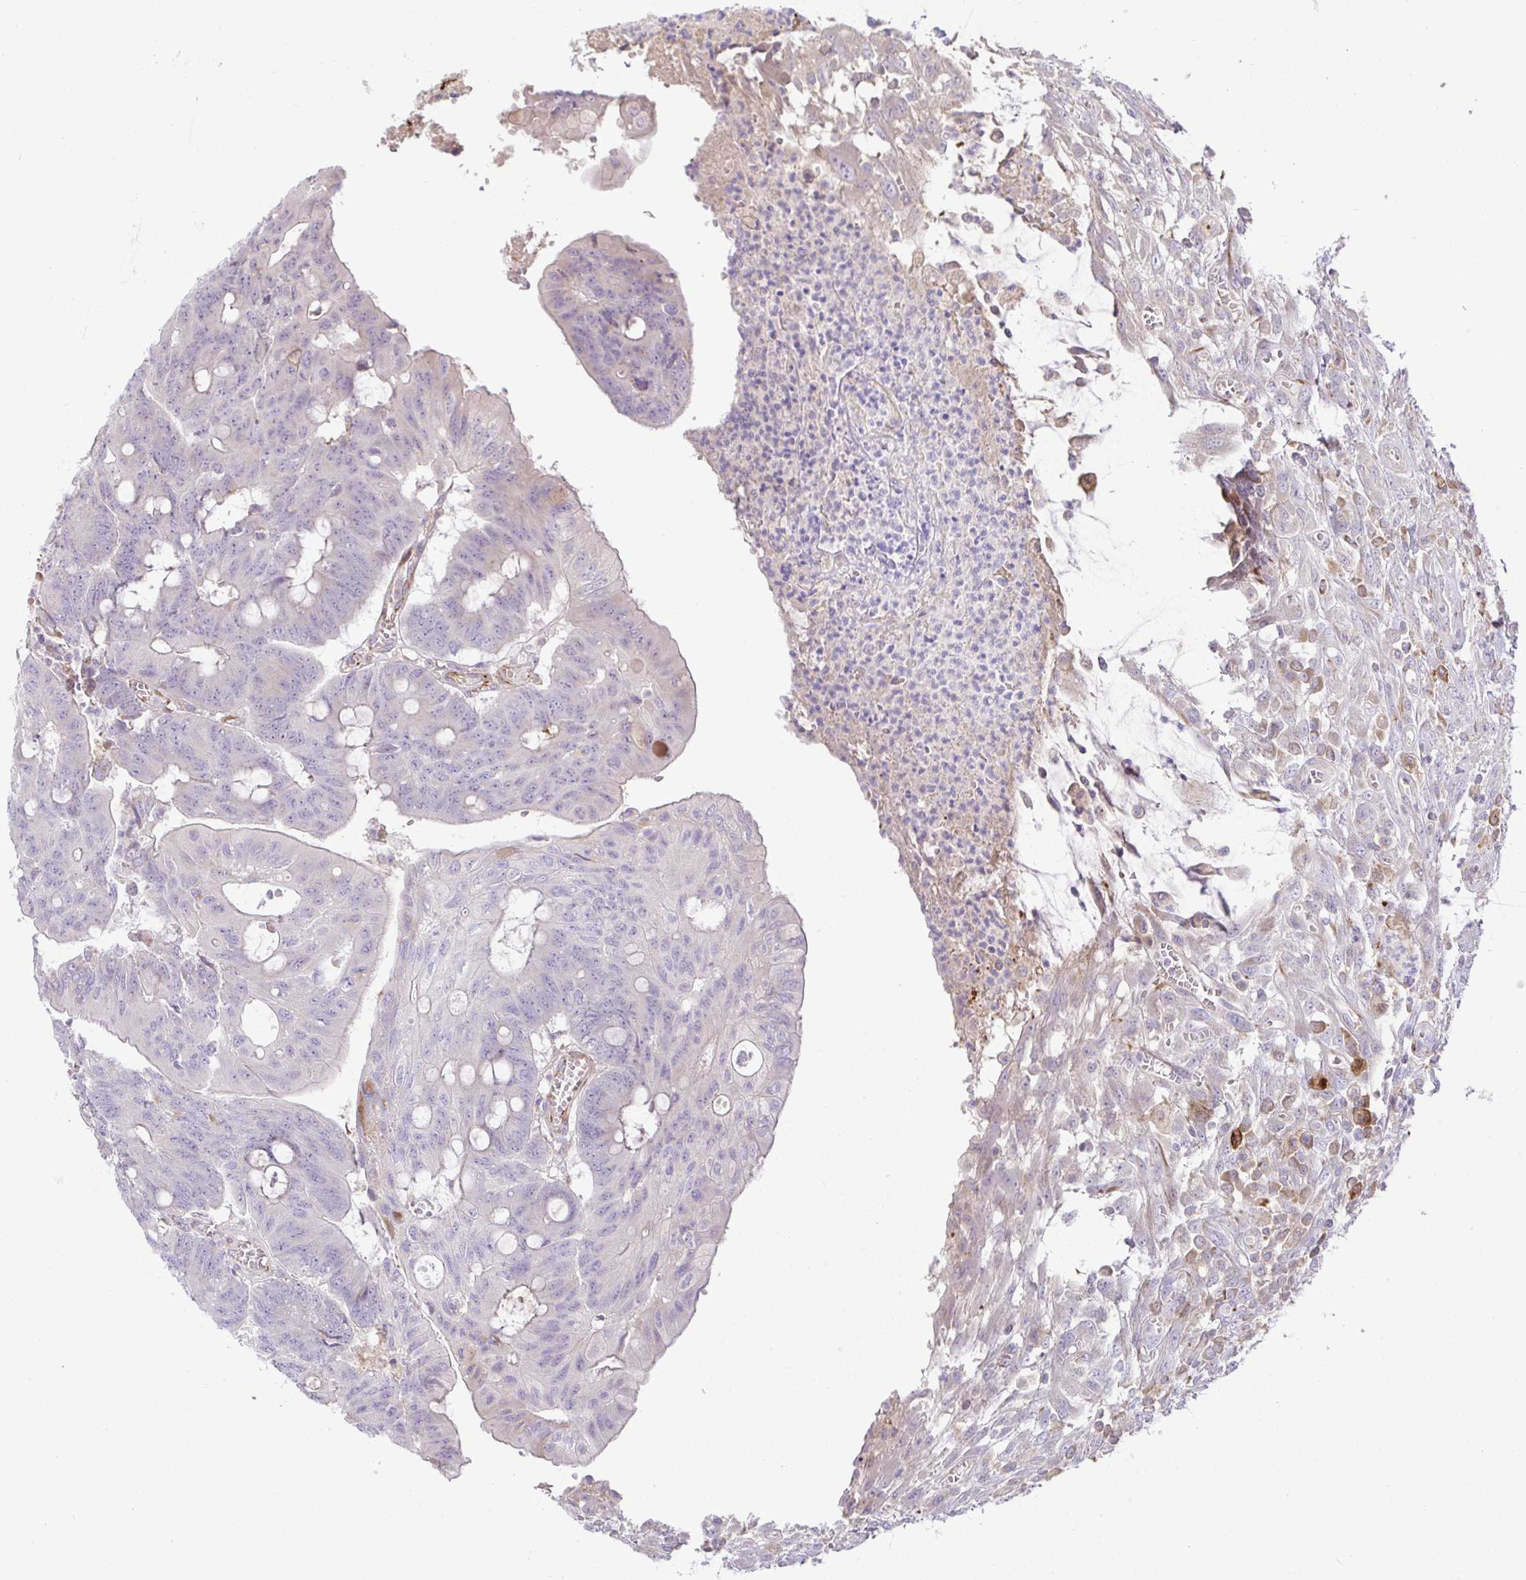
{"staining": {"intensity": "negative", "quantity": "none", "location": "none"}, "tissue": "colorectal cancer", "cell_type": "Tumor cells", "image_type": "cancer", "snomed": [{"axis": "morphology", "description": "Adenocarcinoma, NOS"}, {"axis": "topography", "description": "Colon"}], "caption": "Tumor cells show no significant positivity in colorectal cancer (adenocarcinoma).", "gene": "GRID2", "patient": {"sex": "male", "age": 65}}